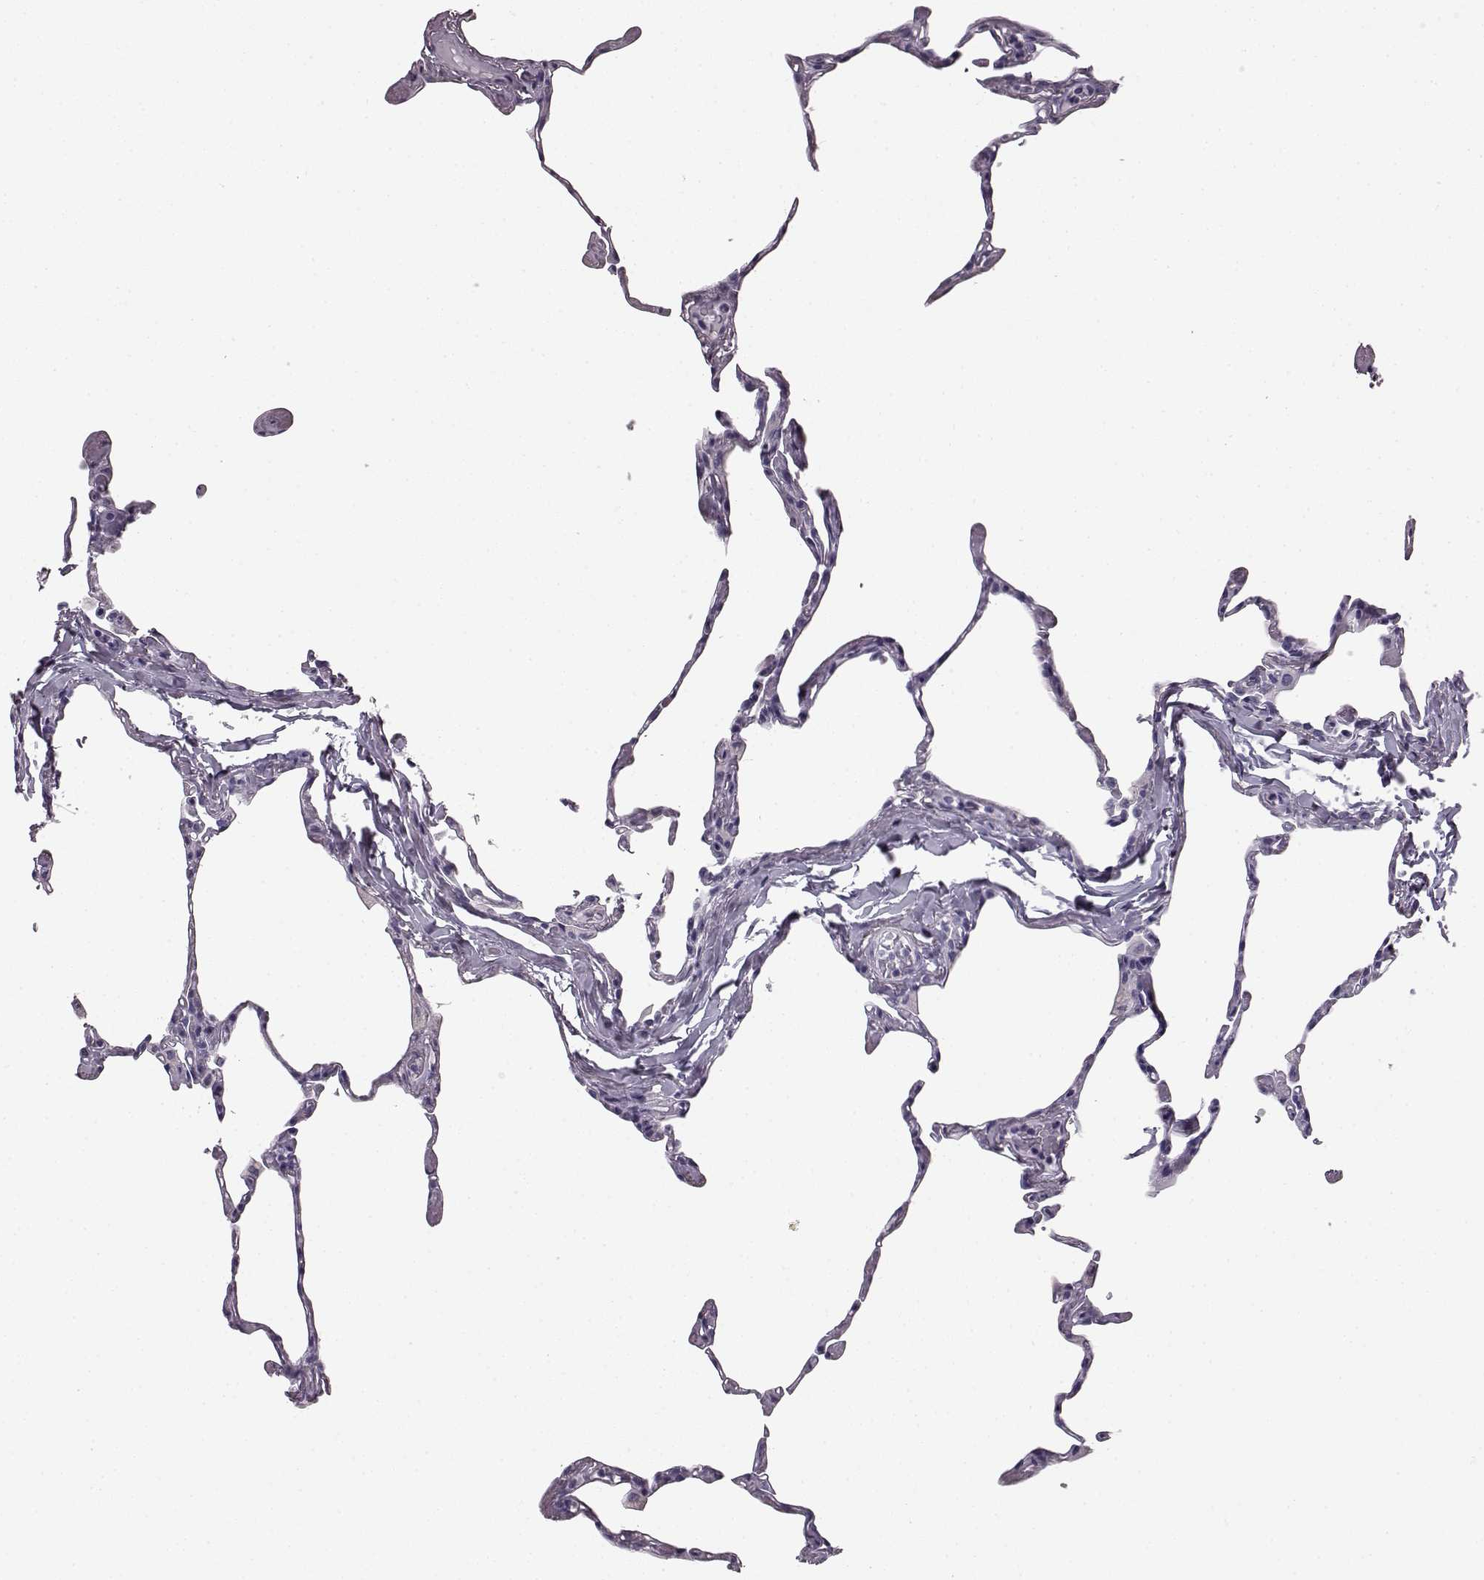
{"staining": {"intensity": "negative", "quantity": "none", "location": "none"}, "tissue": "lung", "cell_type": "Alveolar cells", "image_type": "normal", "snomed": [{"axis": "morphology", "description": "Normal tissue, NOS"}, {"axis": "topography", "description": "Lung"}], "caption": "Immunohistochemistry (IHC) histopathology image of benign lung stained for a protein (brown), which reveals no expression in alveolar cells.", "gene": "AIPL1", "patient": {"sex": "male", "age": 65}}